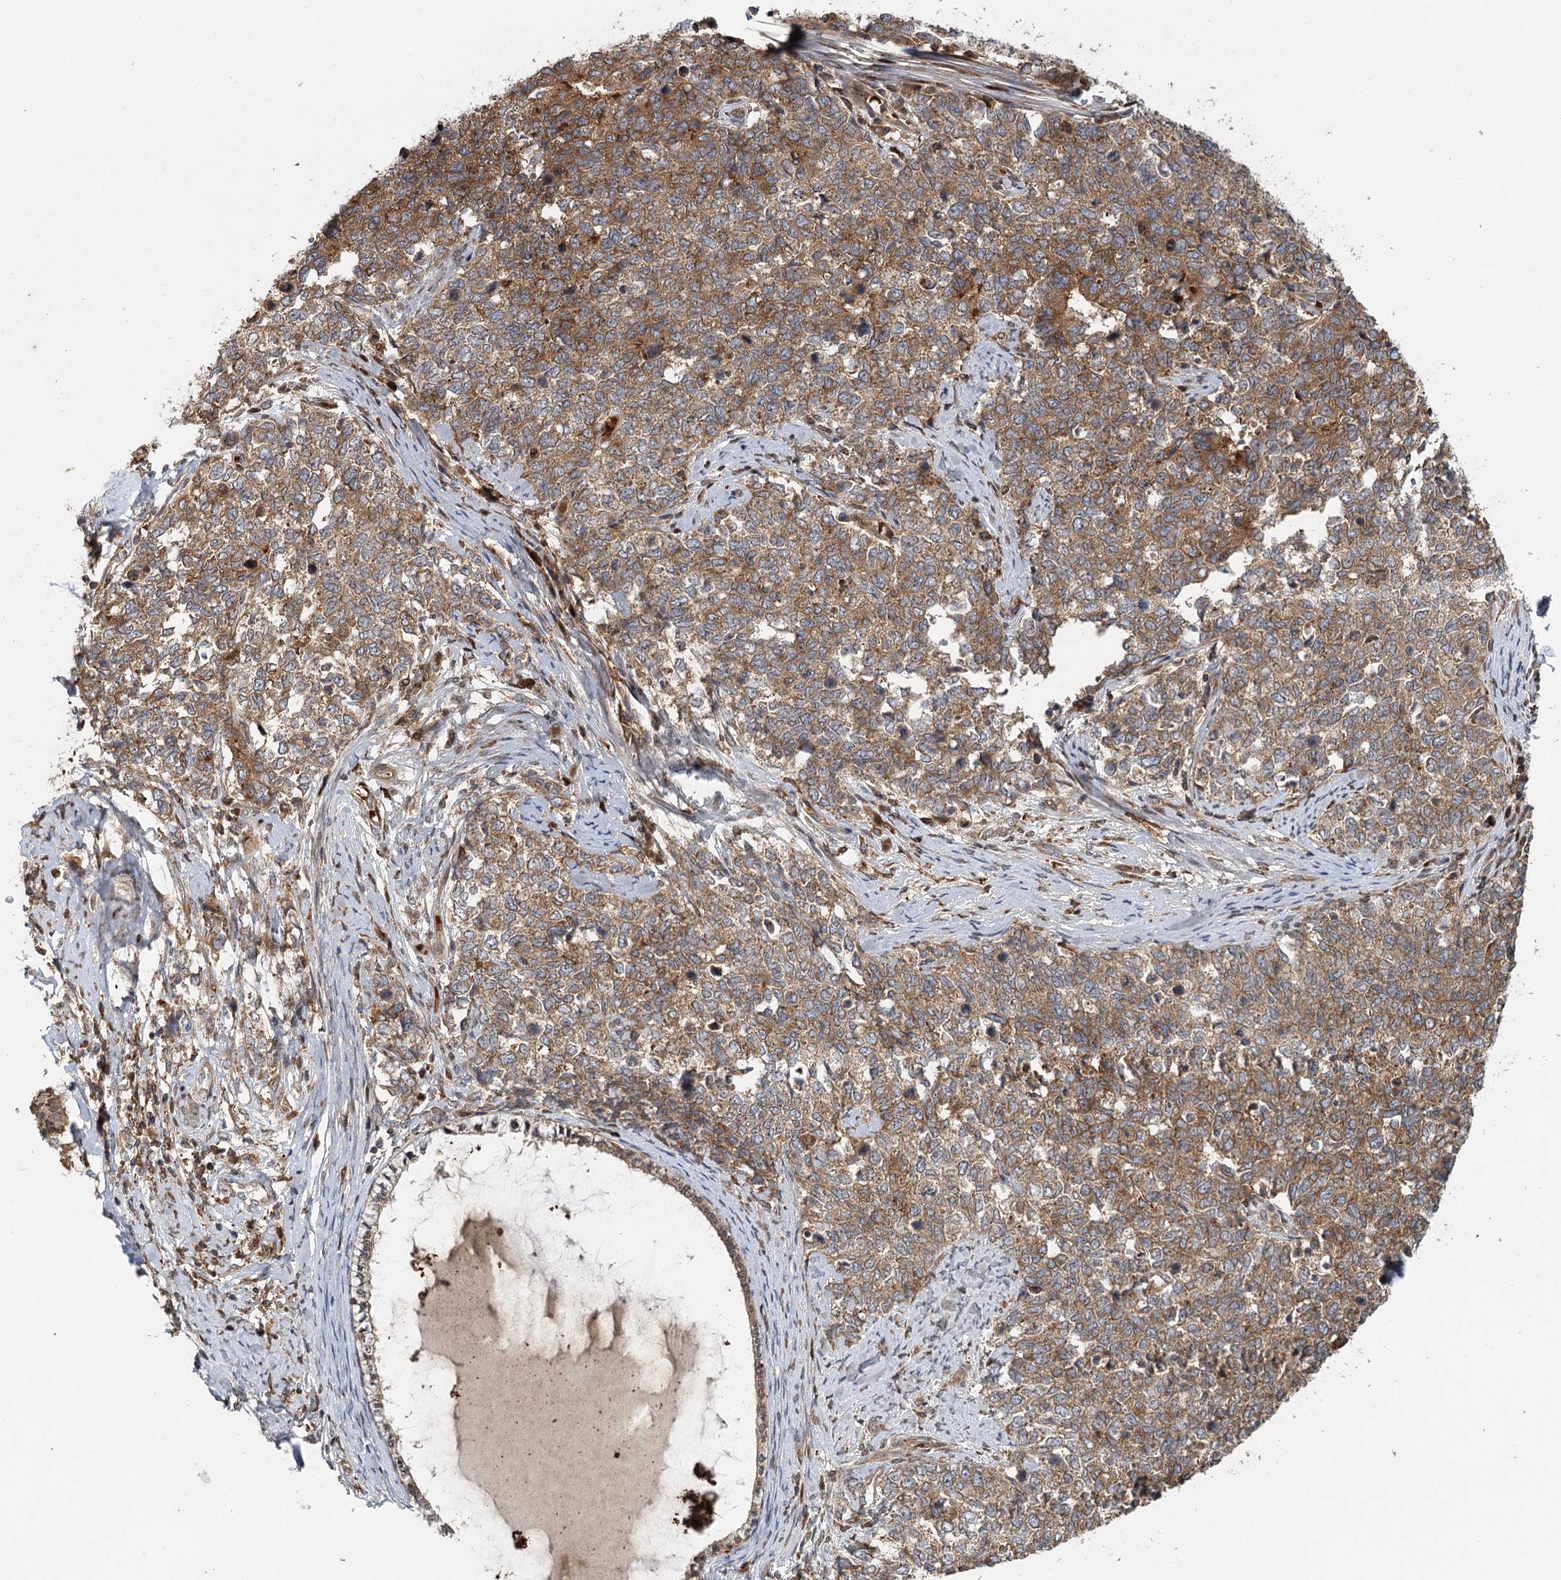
{"staining": {"intensity": "moderate", "quantity": ">75%", "location": "cytoplasmic/membranous"}, "tissue": "cervical cancer", "cell_type": "Tumor cells", "image_type": "cancer", "snomed": [{"axis": "morphology", "description": "Squamous cell carcinoma, NOS"}, {"axis": "topography", "description": "Cervix"}], "caption": "Cervical cancer tissue demonstrates moderate cytoplasmic/membranous expression in about >75% of tumor cells, visualized by immunohistochemistry.", "gene": "RNF111", "patient": {"sex": "female", "age": 63}}